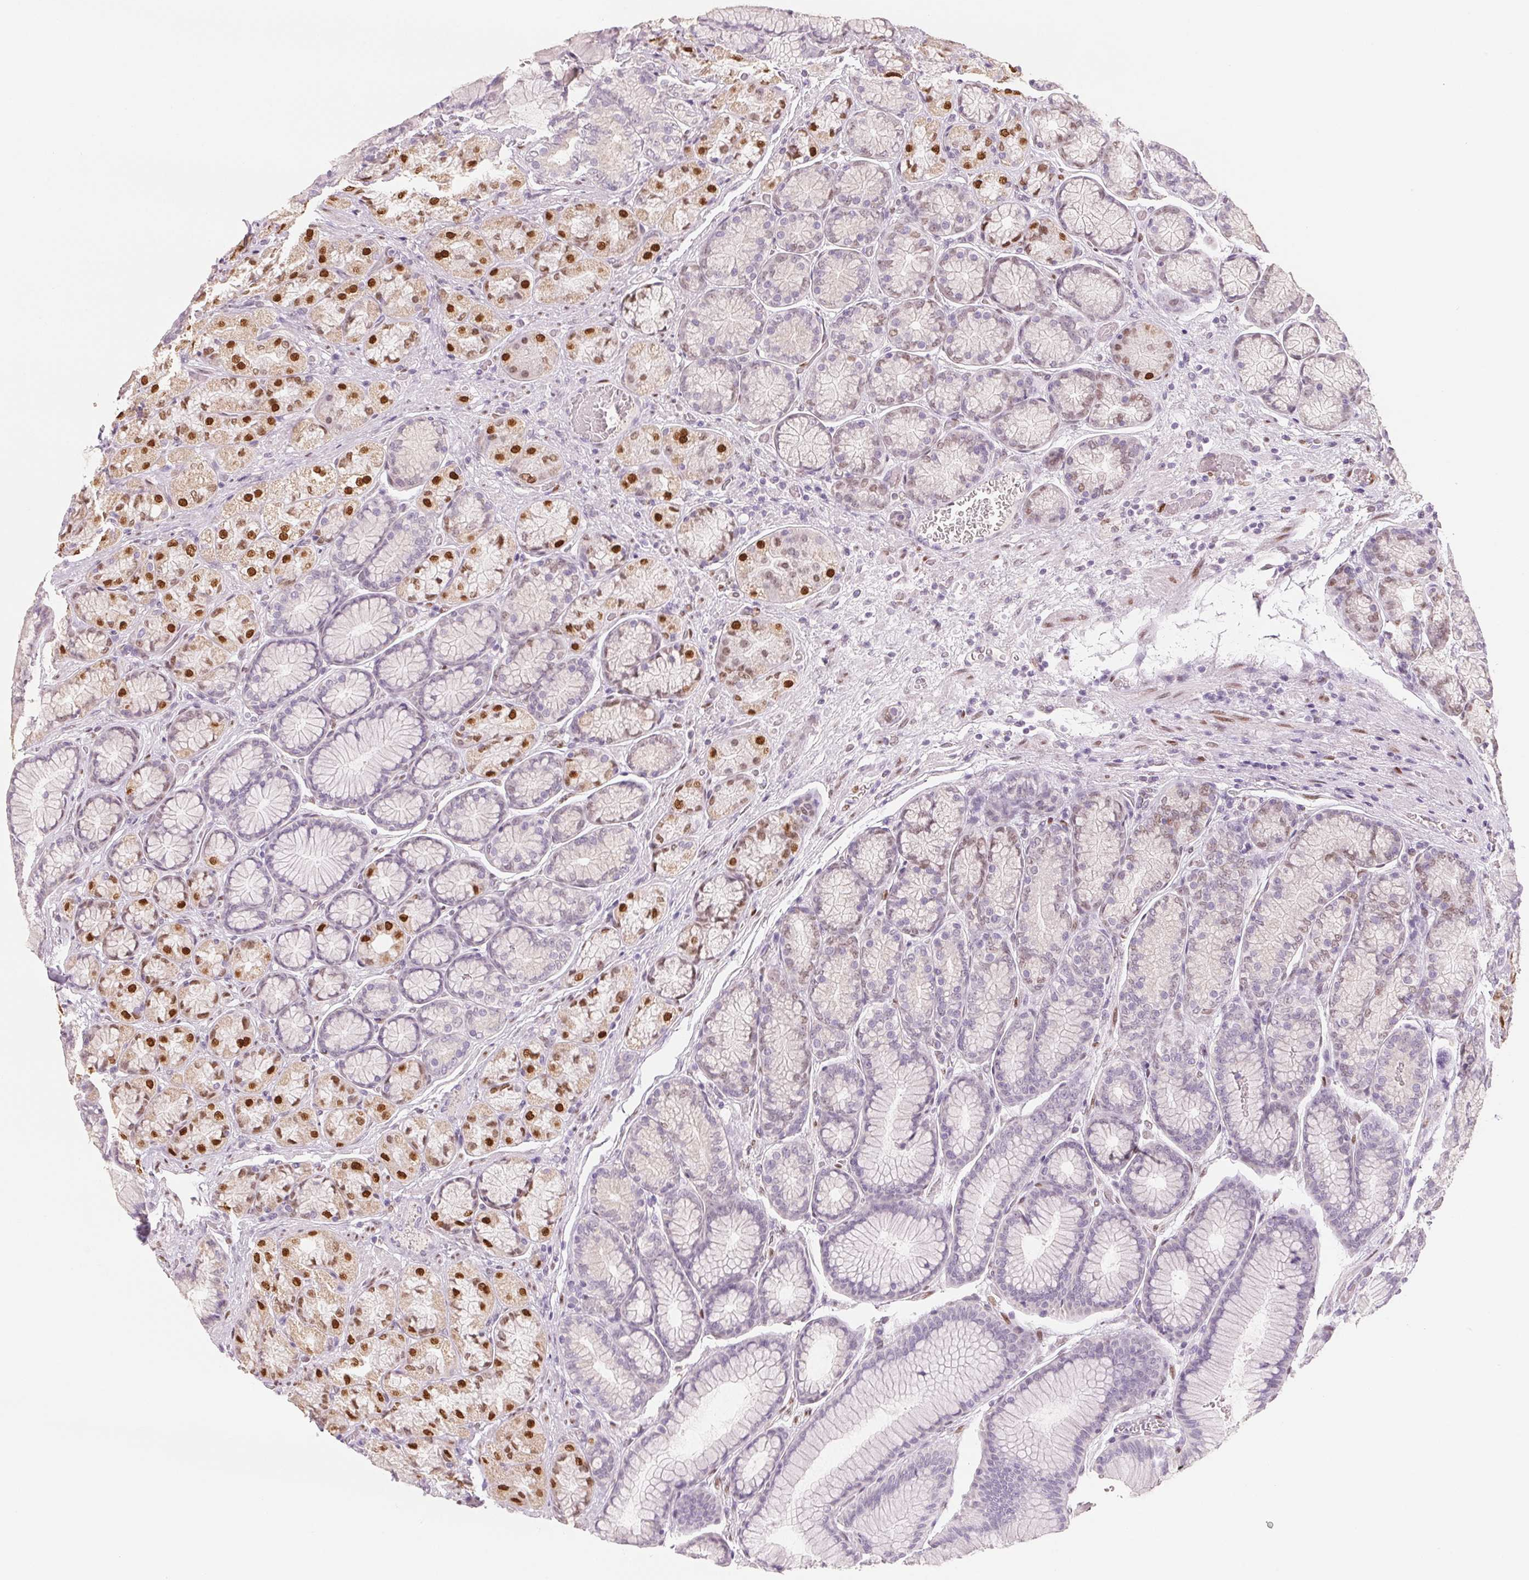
{"staining": {"intensity": "strong", "quantity": "<25%", "location": "nuclear"}, "tissue": "stomach", "cell_type": "Glandular cells", "image_type": "normal", "snomed": [{"axis": "morphology", "description": "Normal tissue, NOS"}, {"axis": "morphology", "description": "Adenocarcinoma, NOS"}, {"axis": "morphology", "description": "Adenocarcinoma, High grade"}, {"axis": "topography", "description": "Stomach, upper"}, {"axis": "topography", "description": "Stomach"}], "caption": "The photomicrograph demonstrates immunohistochemical staining of unremarkable stomach. There is strong nuclear staining is seen in about <25% of glandular cells.", "gene": "SMARCD3", "patient": {"sex": "female", "age": 65}}